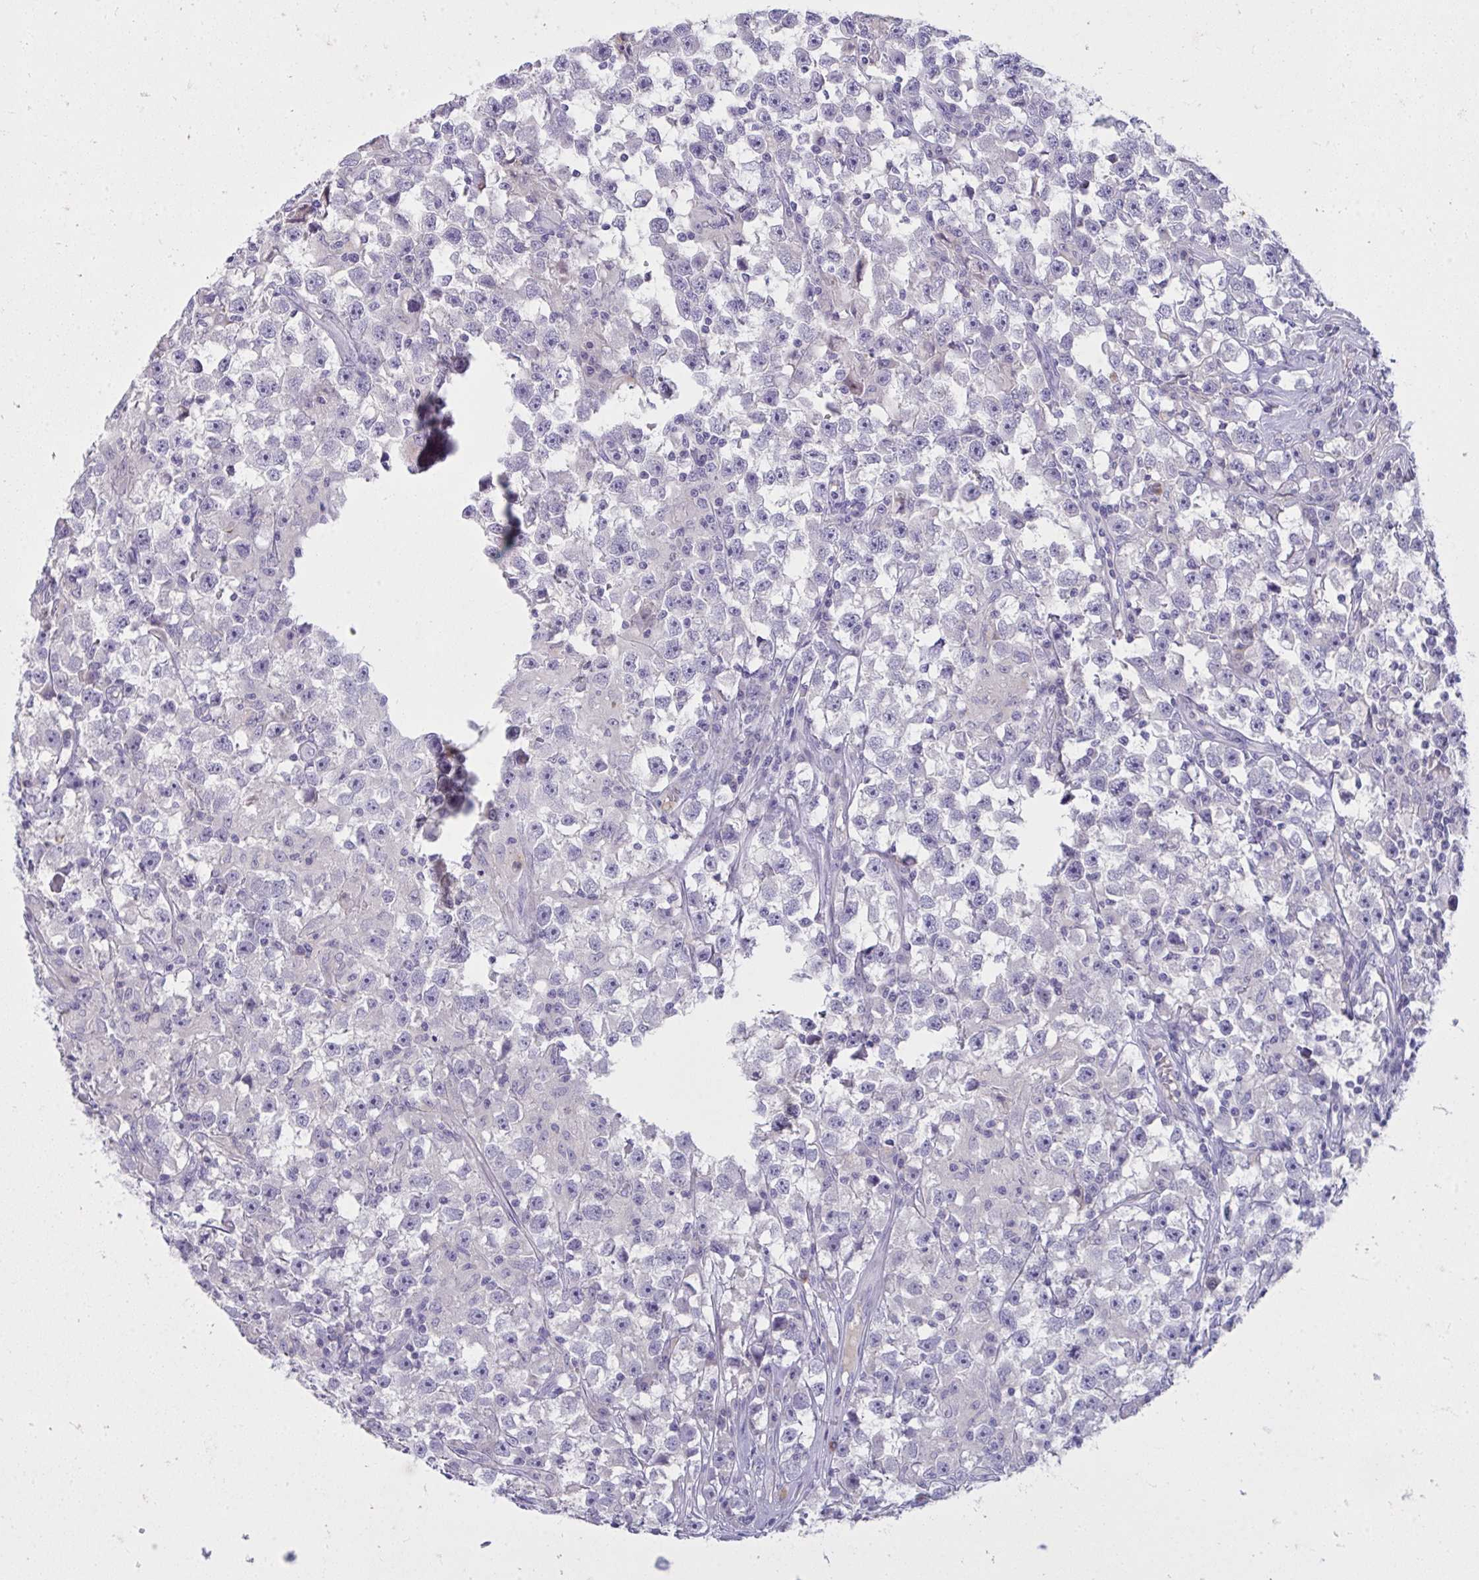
{"staining": {"intensity": "negative", "quantity": "none", "location": "none"}, "tissue": "testis cancer", "cell_type": "Tumor cells", "image_type": "cancer", "snomed": [{"axis": "morphology", "description": "Seminoma, NOS"}, {"axis": "topography", "description": "Testis"}], "caption": "A high-resolution image shows immunohistochemistry staining of testis cancer (seminoma), which shows no significant staining in tumor cells.", "gene": "PIGZ", "patient": {"sex": "male", "age": 33}}